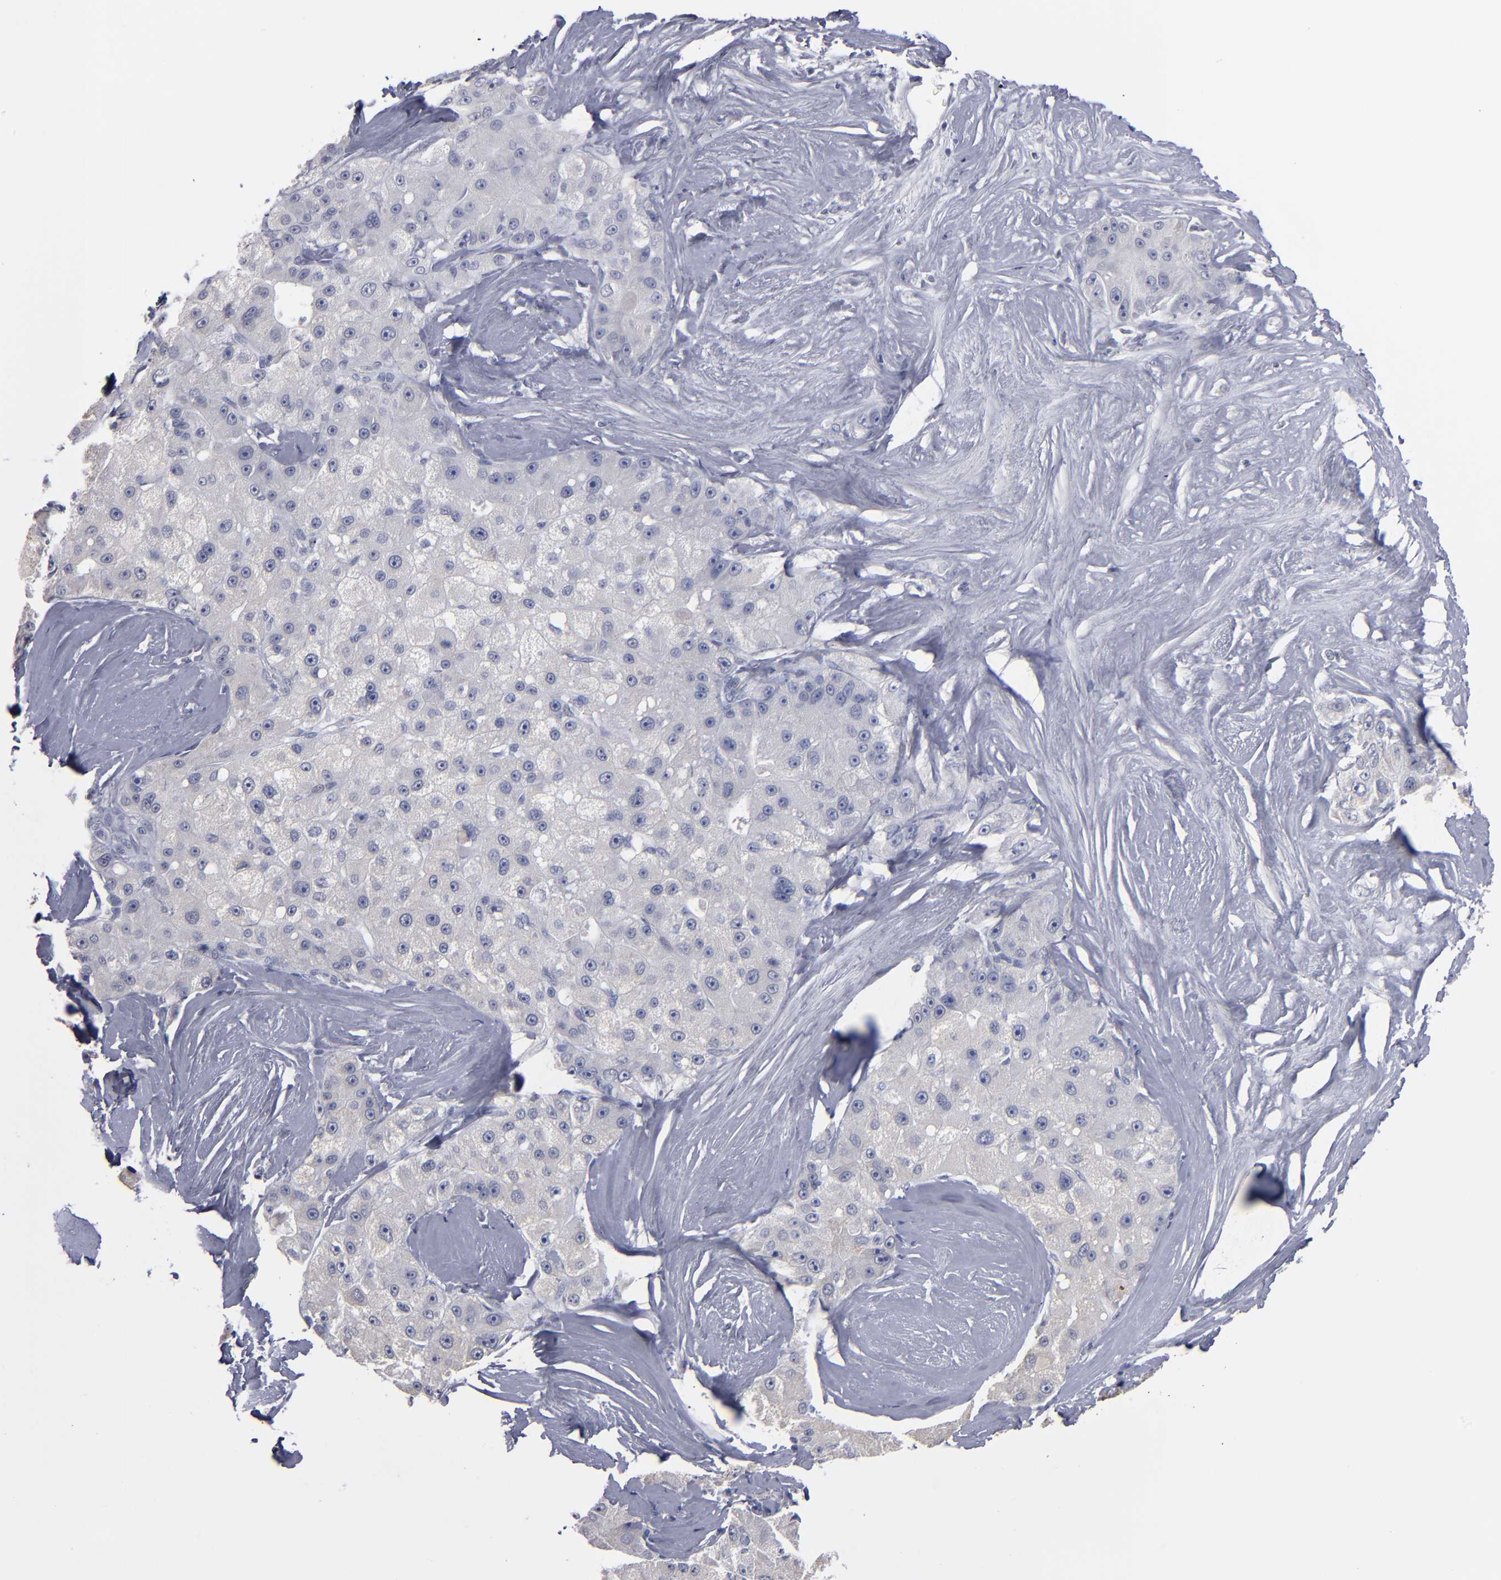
{"staining": {"intensity": "negative", "quantity": "none", "location": "none"}, "tissue": "liver cancer", "cell_type": "Tumor cells", "image_type": "cancer", "snomed": [{"axis": "morphology", "description": "Carcinoma, Hepatocellular, NOS"}, {"axis": "topography", "description": "Liver"}], "caption": "Image shows no protein expression in tumor cells of liver cancer (hepatocellular carcinoma) tissue.", "gene": "RPH3A", "patient": {"sex": "male", "age": 80}}